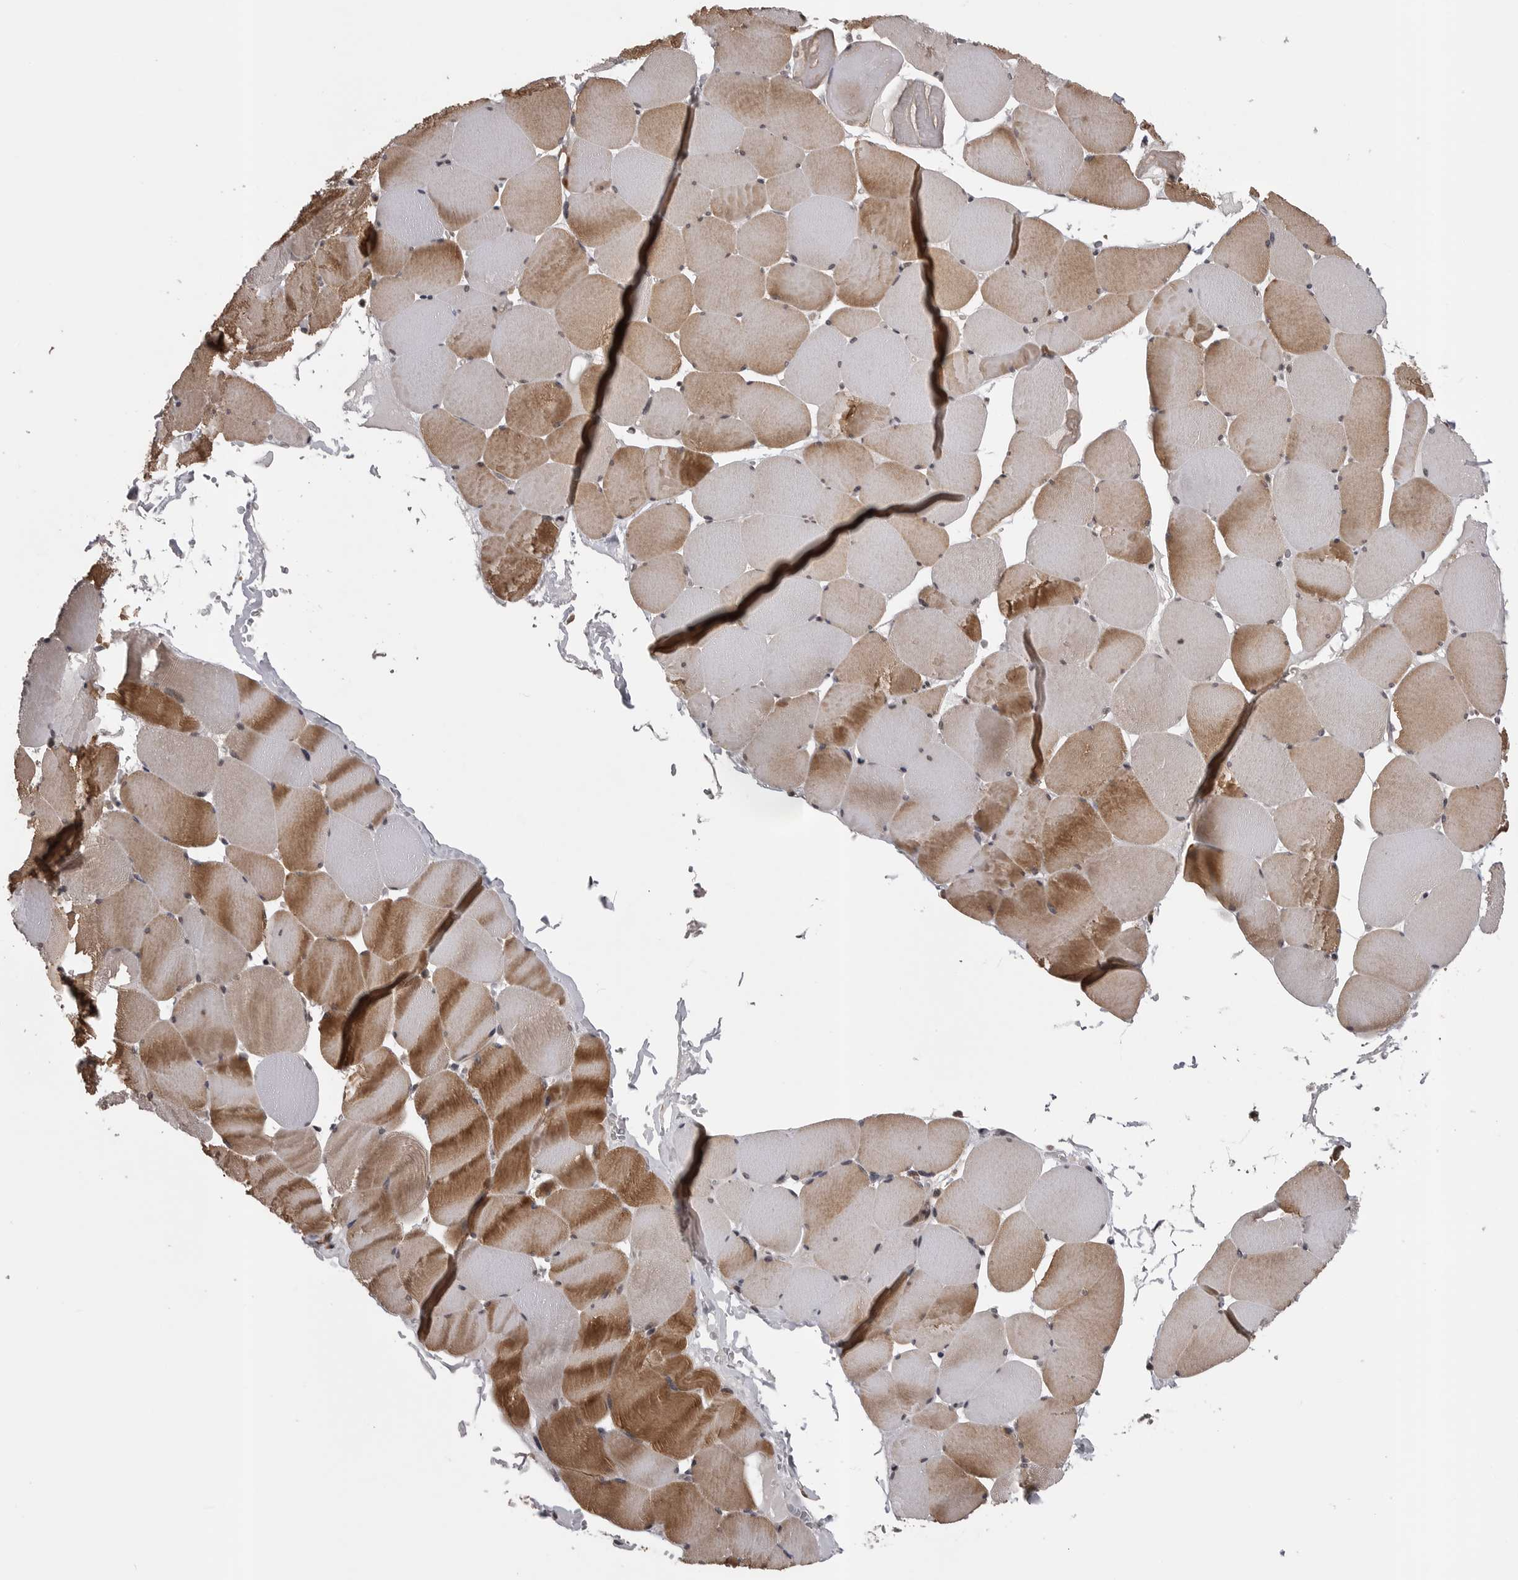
{"staining": {"intensity": "moderate", "quantity": "25%-75%", "location": "cytoplasmic/membranous,nuclear"}, "tissue": "skeletal muscle", "cell_type": "Myocytes", "image_type": "normal", "snomed": [{"axis": "morphology", "description": "Normal tissue, NOS"}, {"axis": "topography", "description": "Skeletal muscle"}], "caption": "Skeletal muscle stained with immunohistochemistry (IHC) shows moderate cytoplasmic/membranous,nuclear positivity in about 25%-75% of myocytes. The protein is shown in brown color, while the nuclei are stained blue.", "gene": "AOAH", "patient": {"sex": "male", "age": 62}}